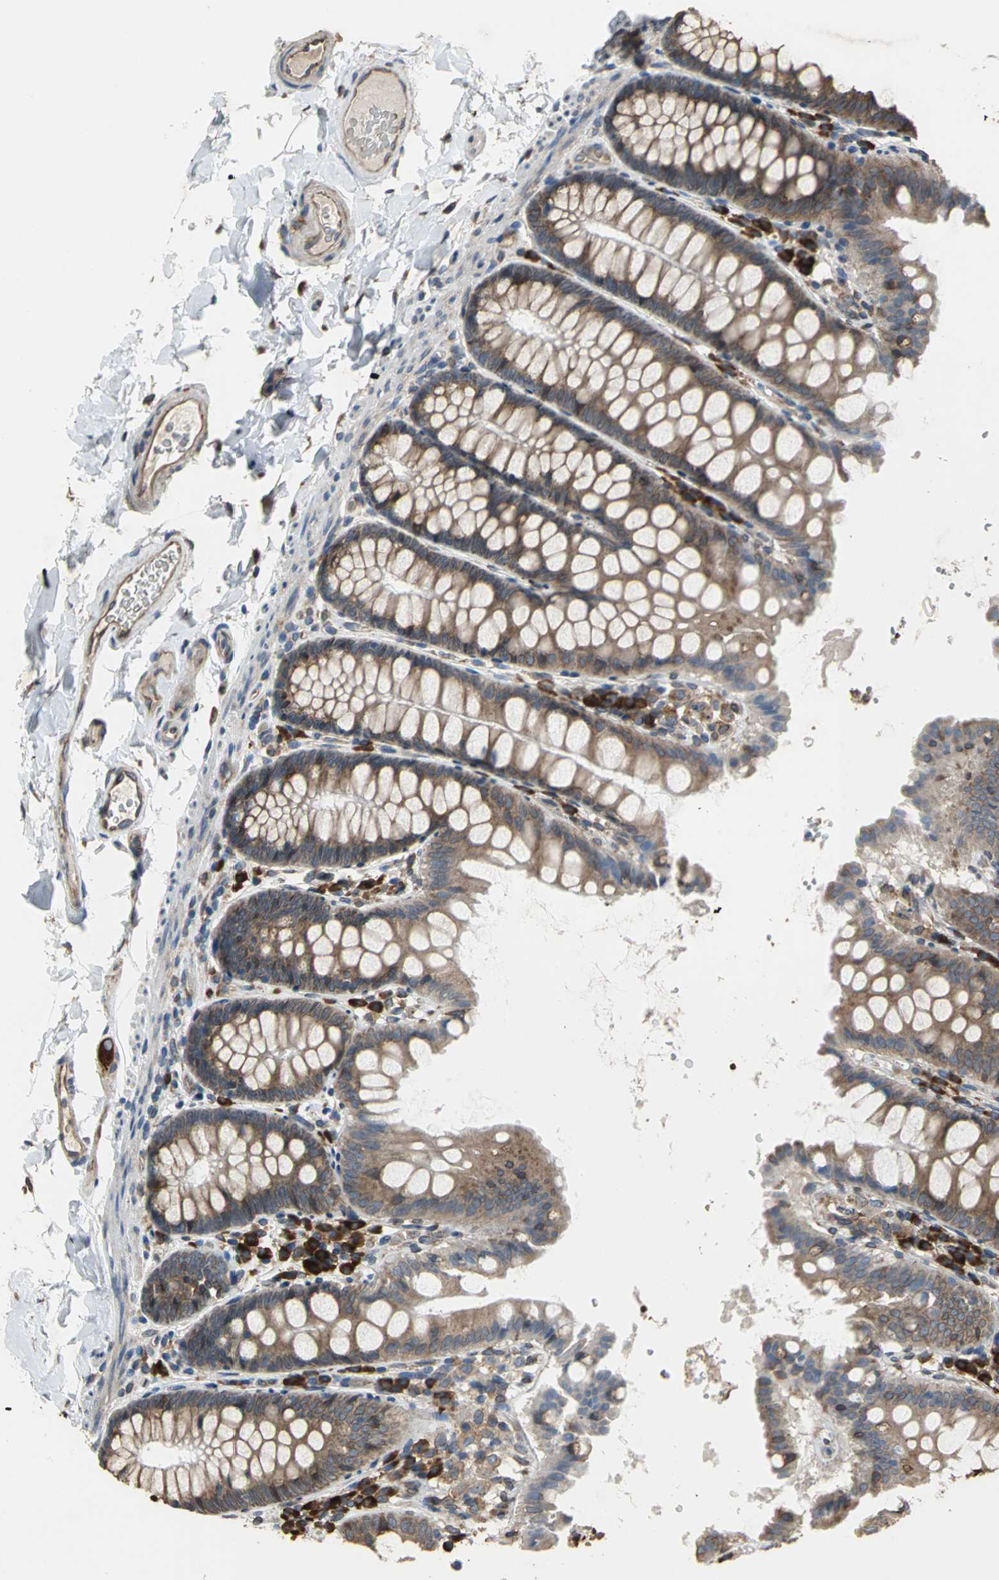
{"staining": {"intensity": "moderate", "quantity": ">75%", "location": "cytoplasmic/membranous"}, "tissue": "colon", "cell_type": "Endothelial cells", "image_type": "normal", "snomed": [{"axis": "morphology", "description": "Normal tissue, NOS"}, {"axis": "topography", "description": "Colon"}], "caption": "Colon stained for a protein (brown) reveals moderate cytoplasmic/membranous positive positivity in about >75% of endothelial cells.", "gene": "SYVN1", "patient": {"sex": "female", "age": 61}}